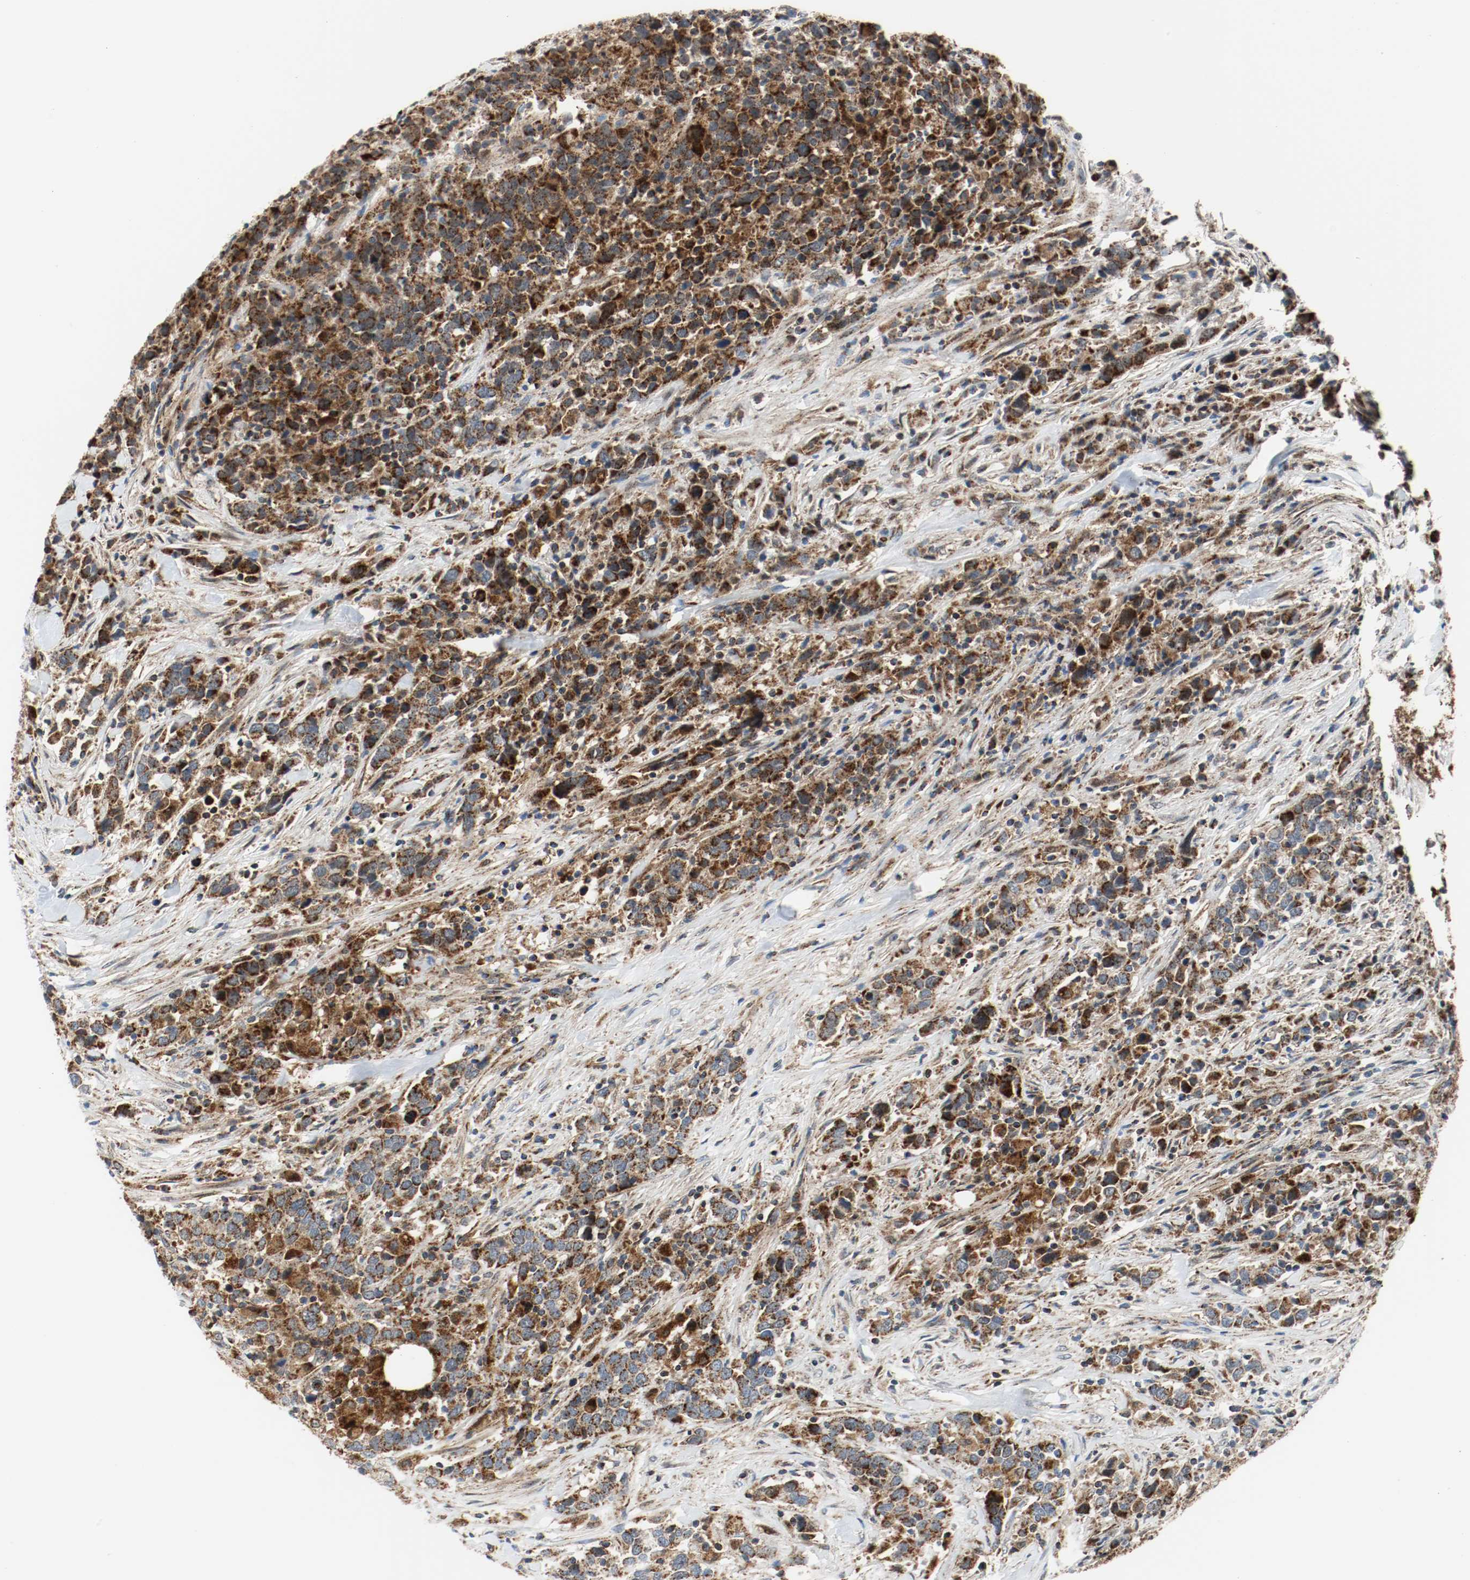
{"staining": {"intensity": "strong", "quantity": ">75%", "location": "cytoplasmic/membranous"}, "tissue": "urothelial cancer", "cell_type": "Tumor cells", "image_type": "cancer", "snomed": [{"axis": "morphology", "description": "Urothelial carcinoma, High grade"}, {"axis": "topography", "description": "Urinary bladder"}], "caption": "Urothelial cancer tissue displays strong cytoplasmic/membranous positivity in about >75% of tumor cells", "gene": "TXNRD1", "patient": {"sex": "male", "age": 61}}